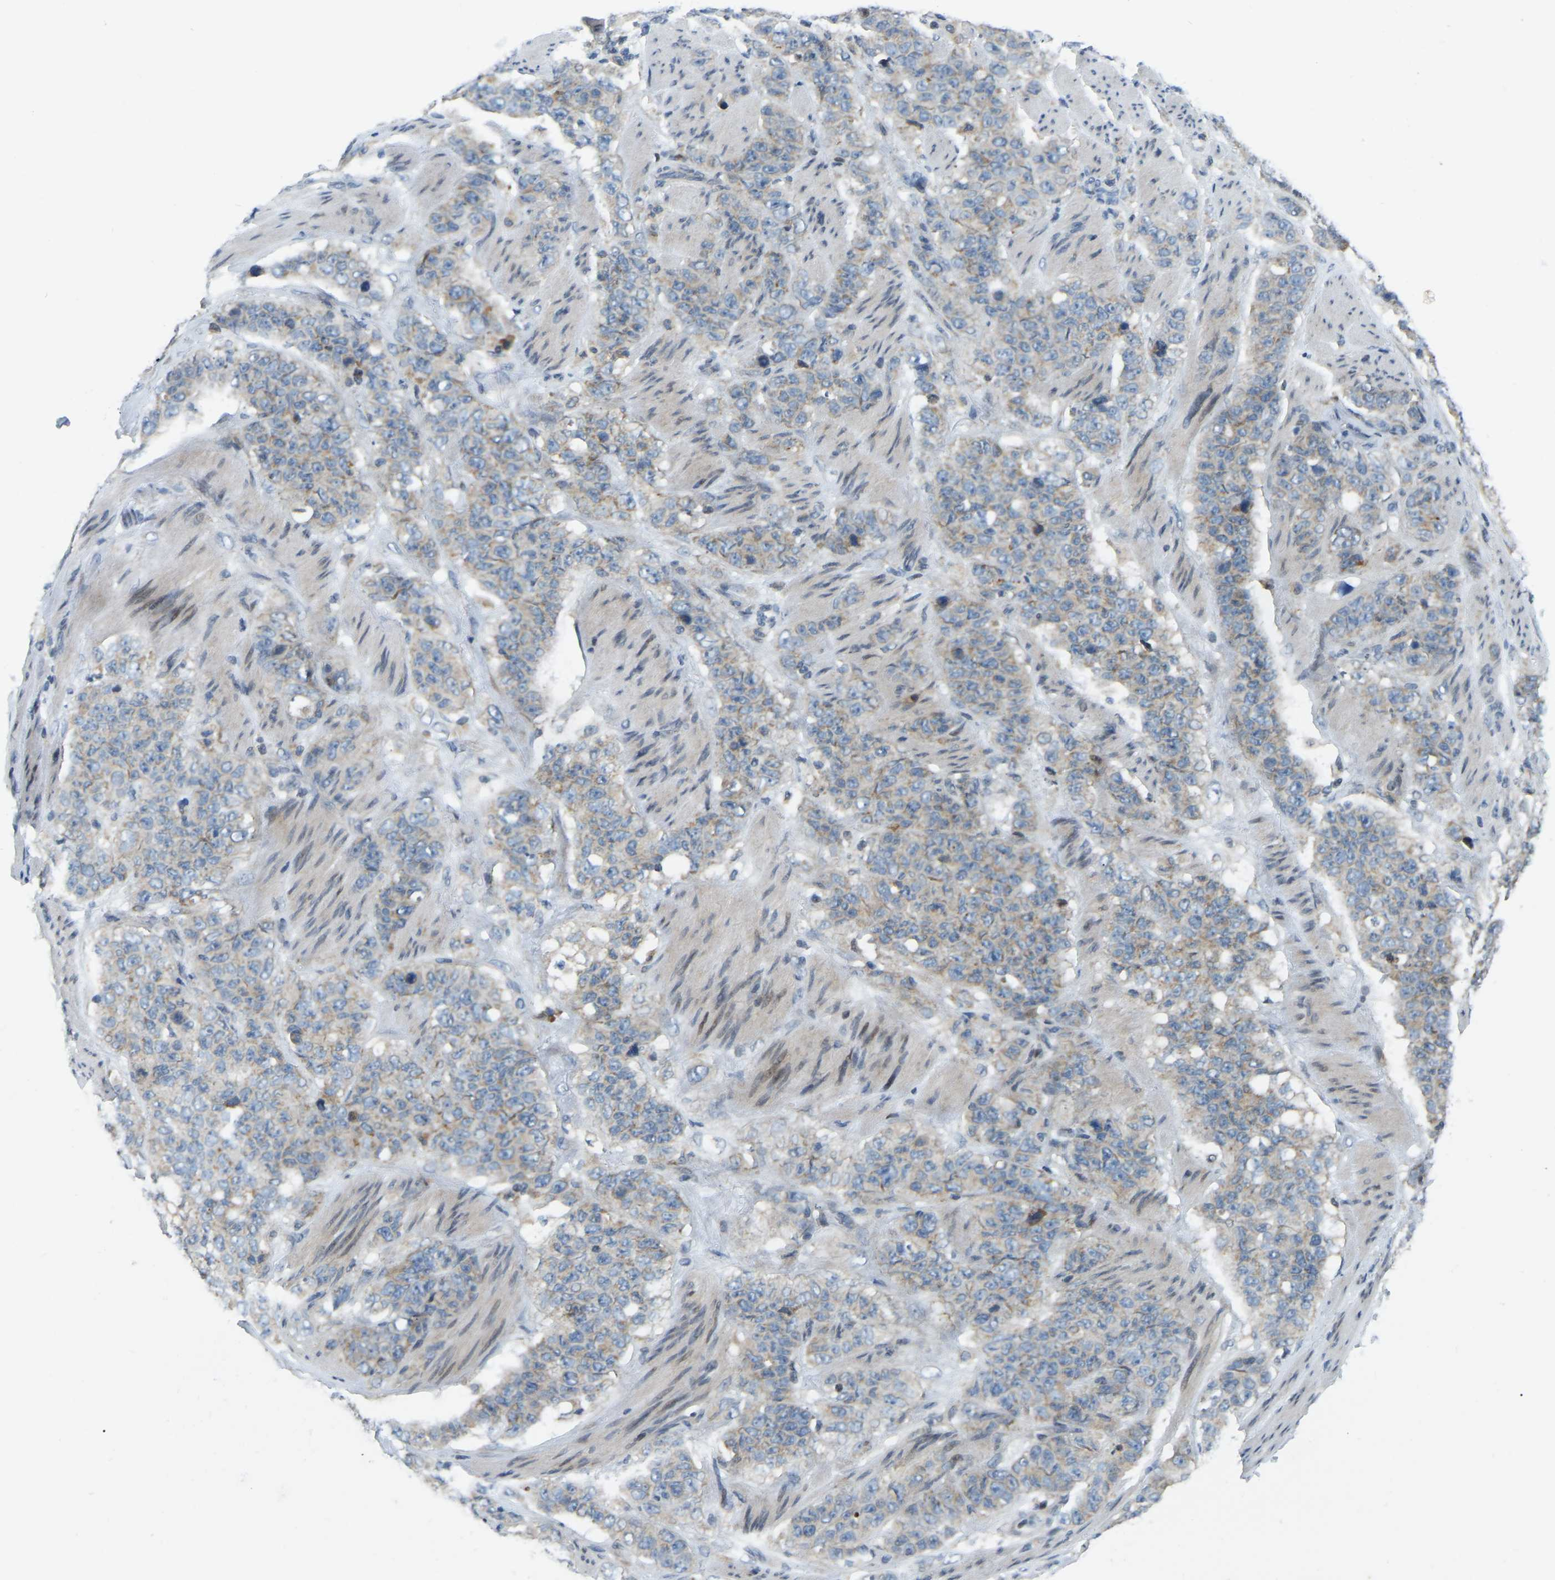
{"staining": {"intensity": "weak", "quantity": ">75%", "location": "cytoplasmic/membranous"}, "tissue": "stomach cancer", "cell_type": "Tumor cells", "image_type": "cancer", "snomed": [{"axis": "morphology", "description": "Adenocarcinoma, NOS"}, {"axis": "topography", "description": "Stomach"}], "caption": "Protein staining shows weak cytoplasmic/membranous positivity in about >75% of tumor cells in adenocarcinoma (stomach). The protein of interest is shown in brown color, while the nuclei are stained blue.", "gene": "PARL", "patient": {"sex": "male", "age": 48}}